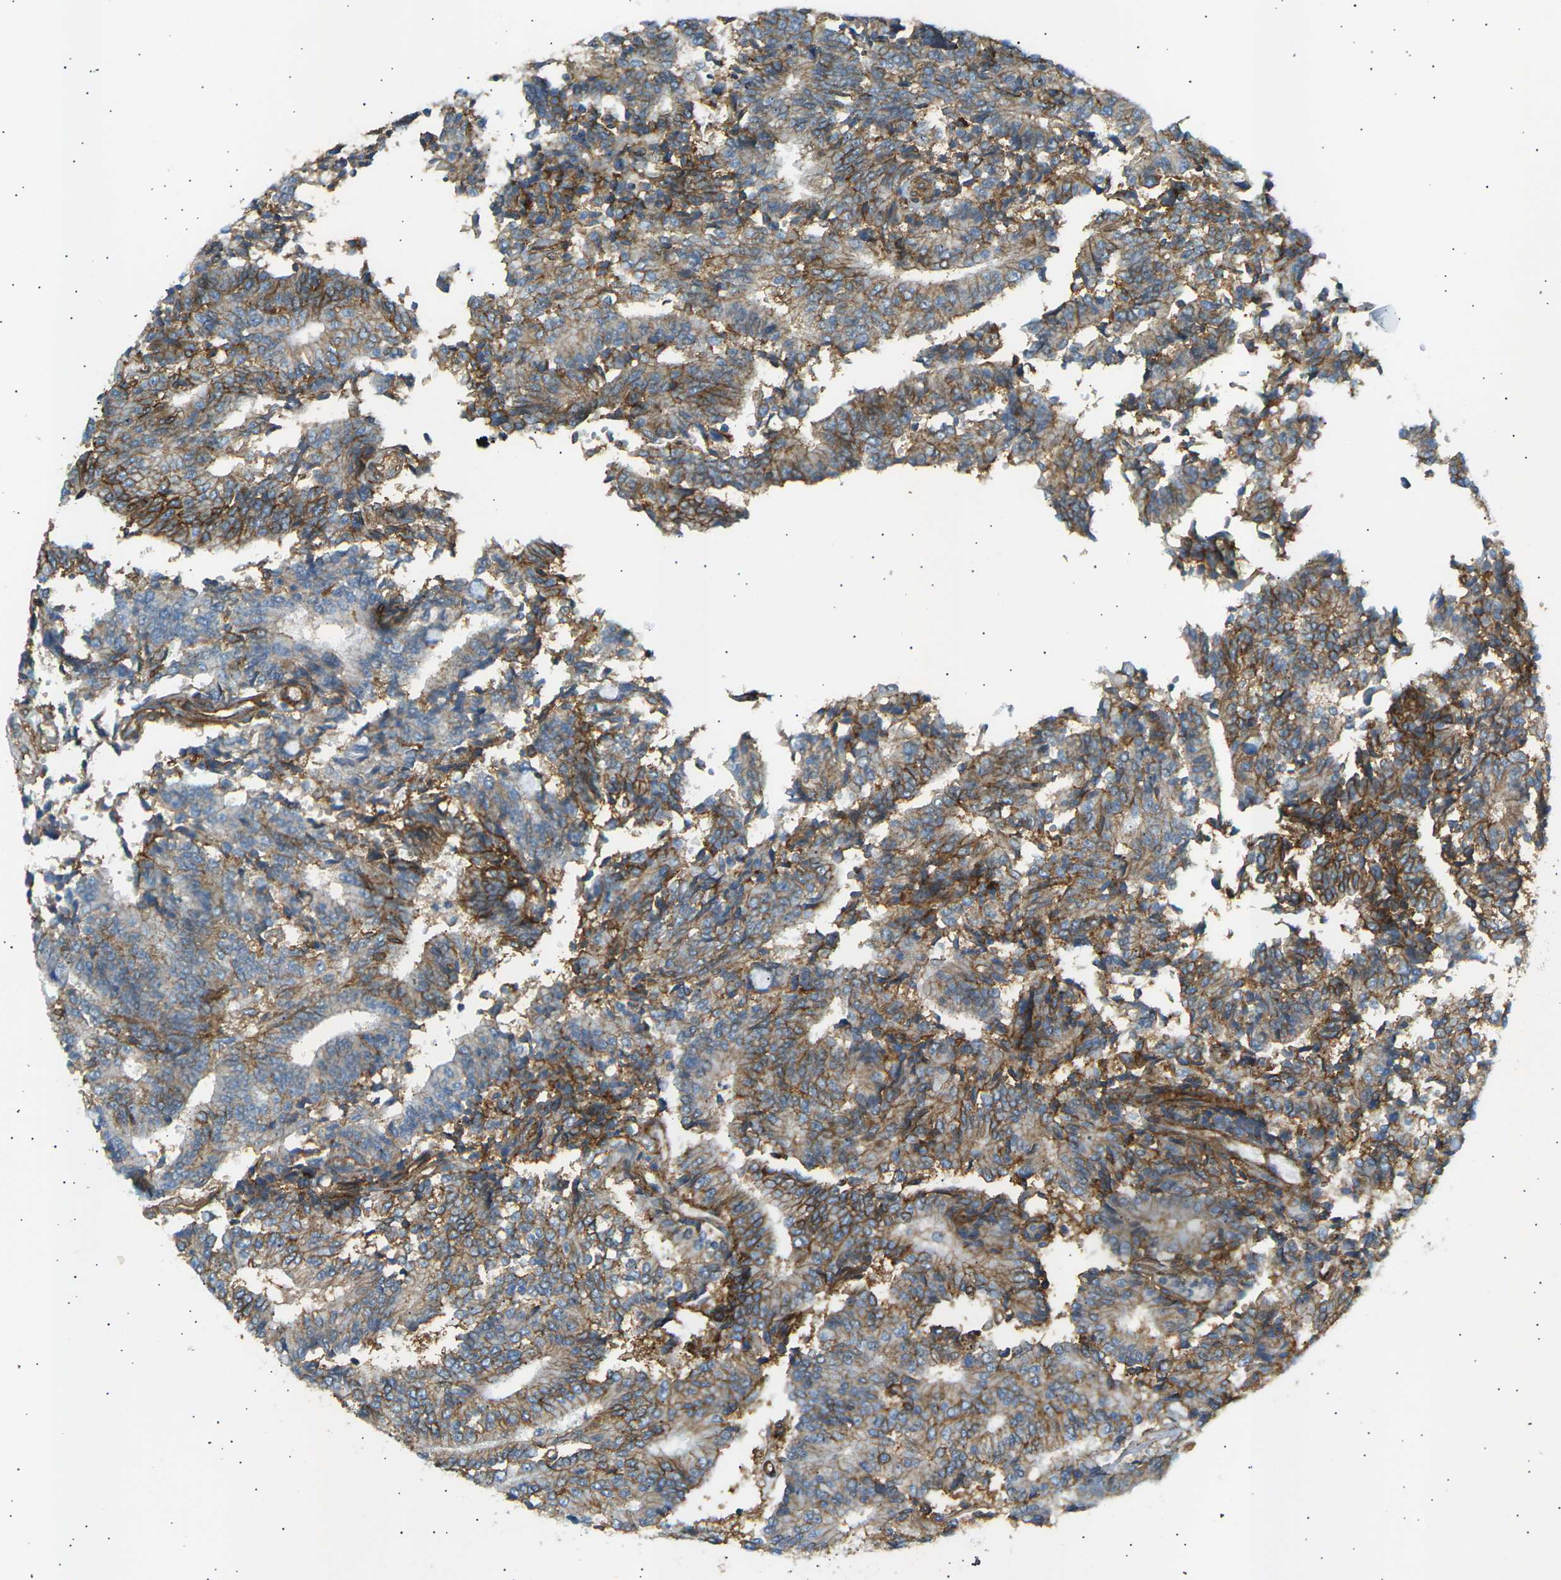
{"staining": {"intensity": "moderate", "quantity": "25%-75%", "location": "cytoplasmic/membranous"}, "tissue": "prostate cancer", "cell_type": "Tumor cells", "image_type": "cancer", "snomed": [{"axis": "morphology", "description": "Normal tissue, NOS"}, {"axis": "morphology", "description": "Adenocarcinoma, High grade"}, {"axis": "topography", "description": "Prostate"}, {"axis": "topography", "description": "Seminal veicle"}], "caption": "A high-resolution photomicrograph shows IHC staining of prostate cancer (adenocarcinoma (high-grade)), which shows moderate cytoplasmic/membranous expression in approximately 25%-75% of tumor cells.", "gene": "ATP2B4", "patient": {"sex": "male", "age": 55}}